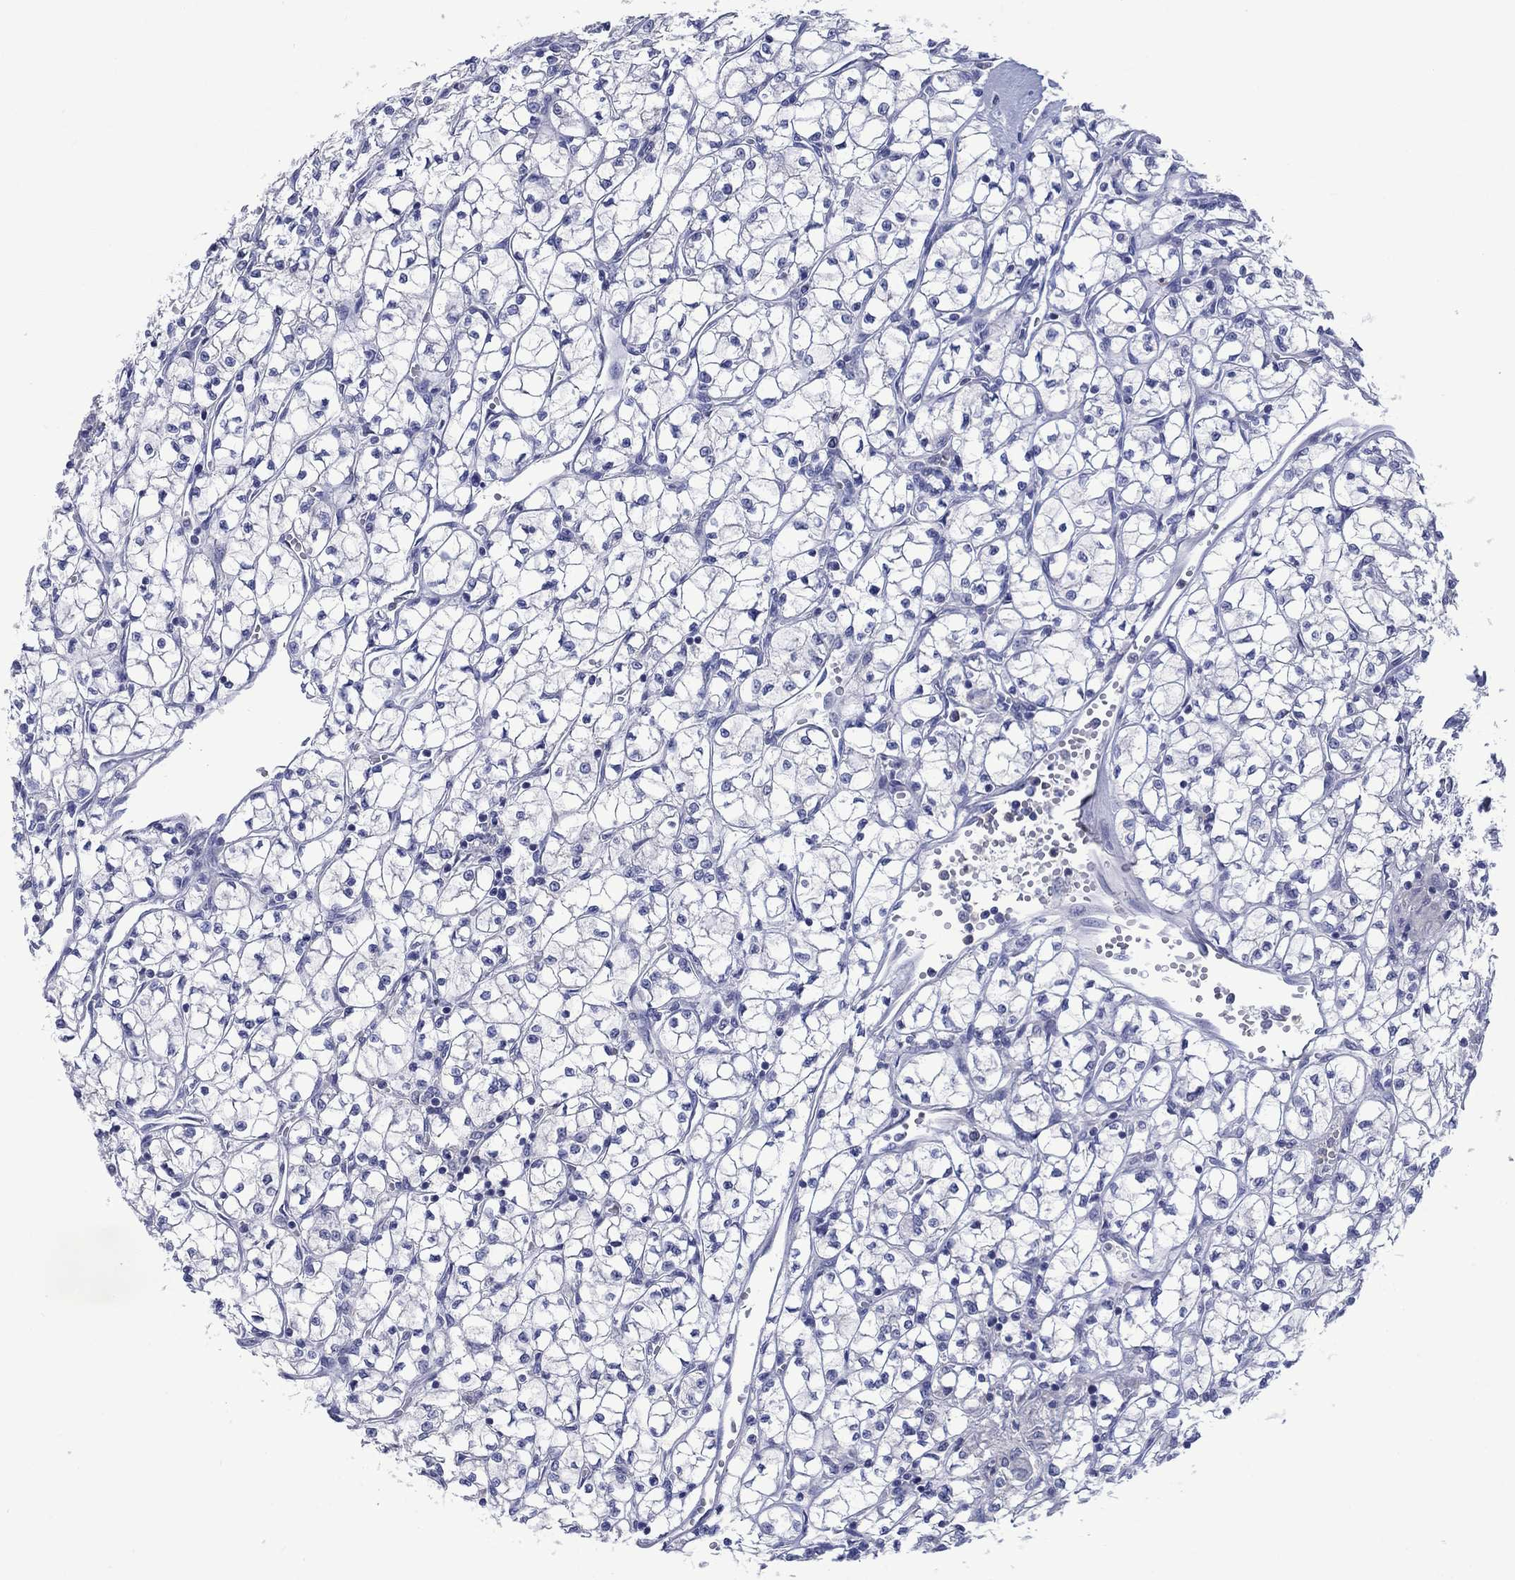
{"staining": {"intensity": "negative", "quantity": "none", "location": "none"}, "tissue": "renal cancer", "cell_type": "Tumor cells", "image_type": "cancer", "snomed": [{"axis": "morphology", "description": "Adenocarcinoma, NOS"}, {"axis": "topography", "description": "Kidney"}], "caption": "The histopathology image reveals no staining of tumor cells in adenocarcinoma (renal).", "gene": "FER1L6", "patient": {"sex": "female", "age": 64}}